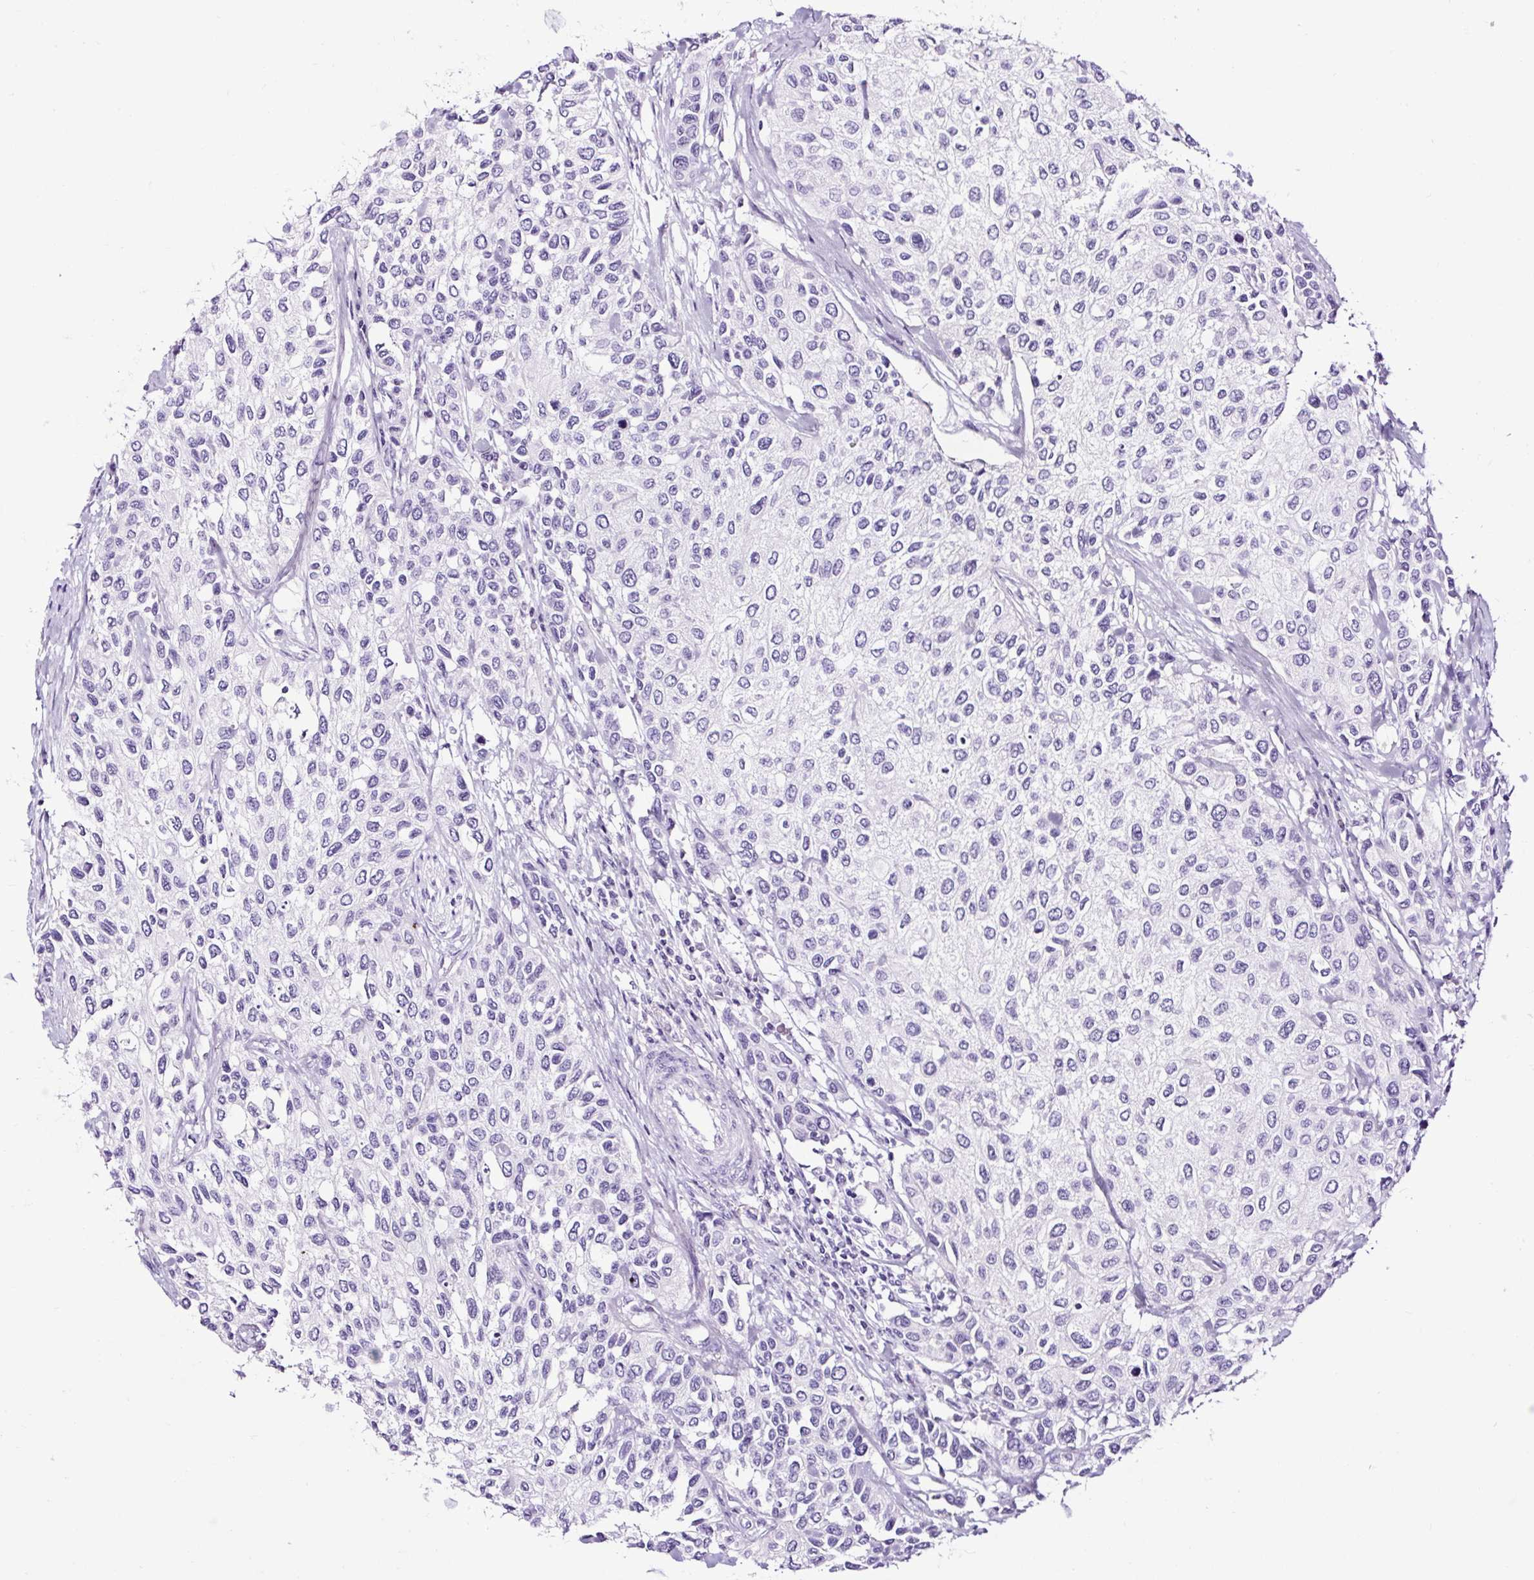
{"staining": {"intensity": "negative", "quantity": "none", "location": "none"}, "tissue": "urothelial cancer", "cell_type": "Tumor cells", "image_type": "cancer", "snomed": [{"axis": "morphology", "description": "Normal tissue, NOS"}, {"axis": "morphology", "description": "Urothelial carcinoma, High grade"}, {"axis": "topography", "description": "Vascular tissue"}, {"axis": "topography", "description": "Urinary bladder"}], "caption": "The immunohistochemistry (IHC) image has no significant staining in tumor cells of urothelial carcinoma (high-grade) tissue.", "gene": "NPHS2", "patient": {"sex": "female", "age": 56}}